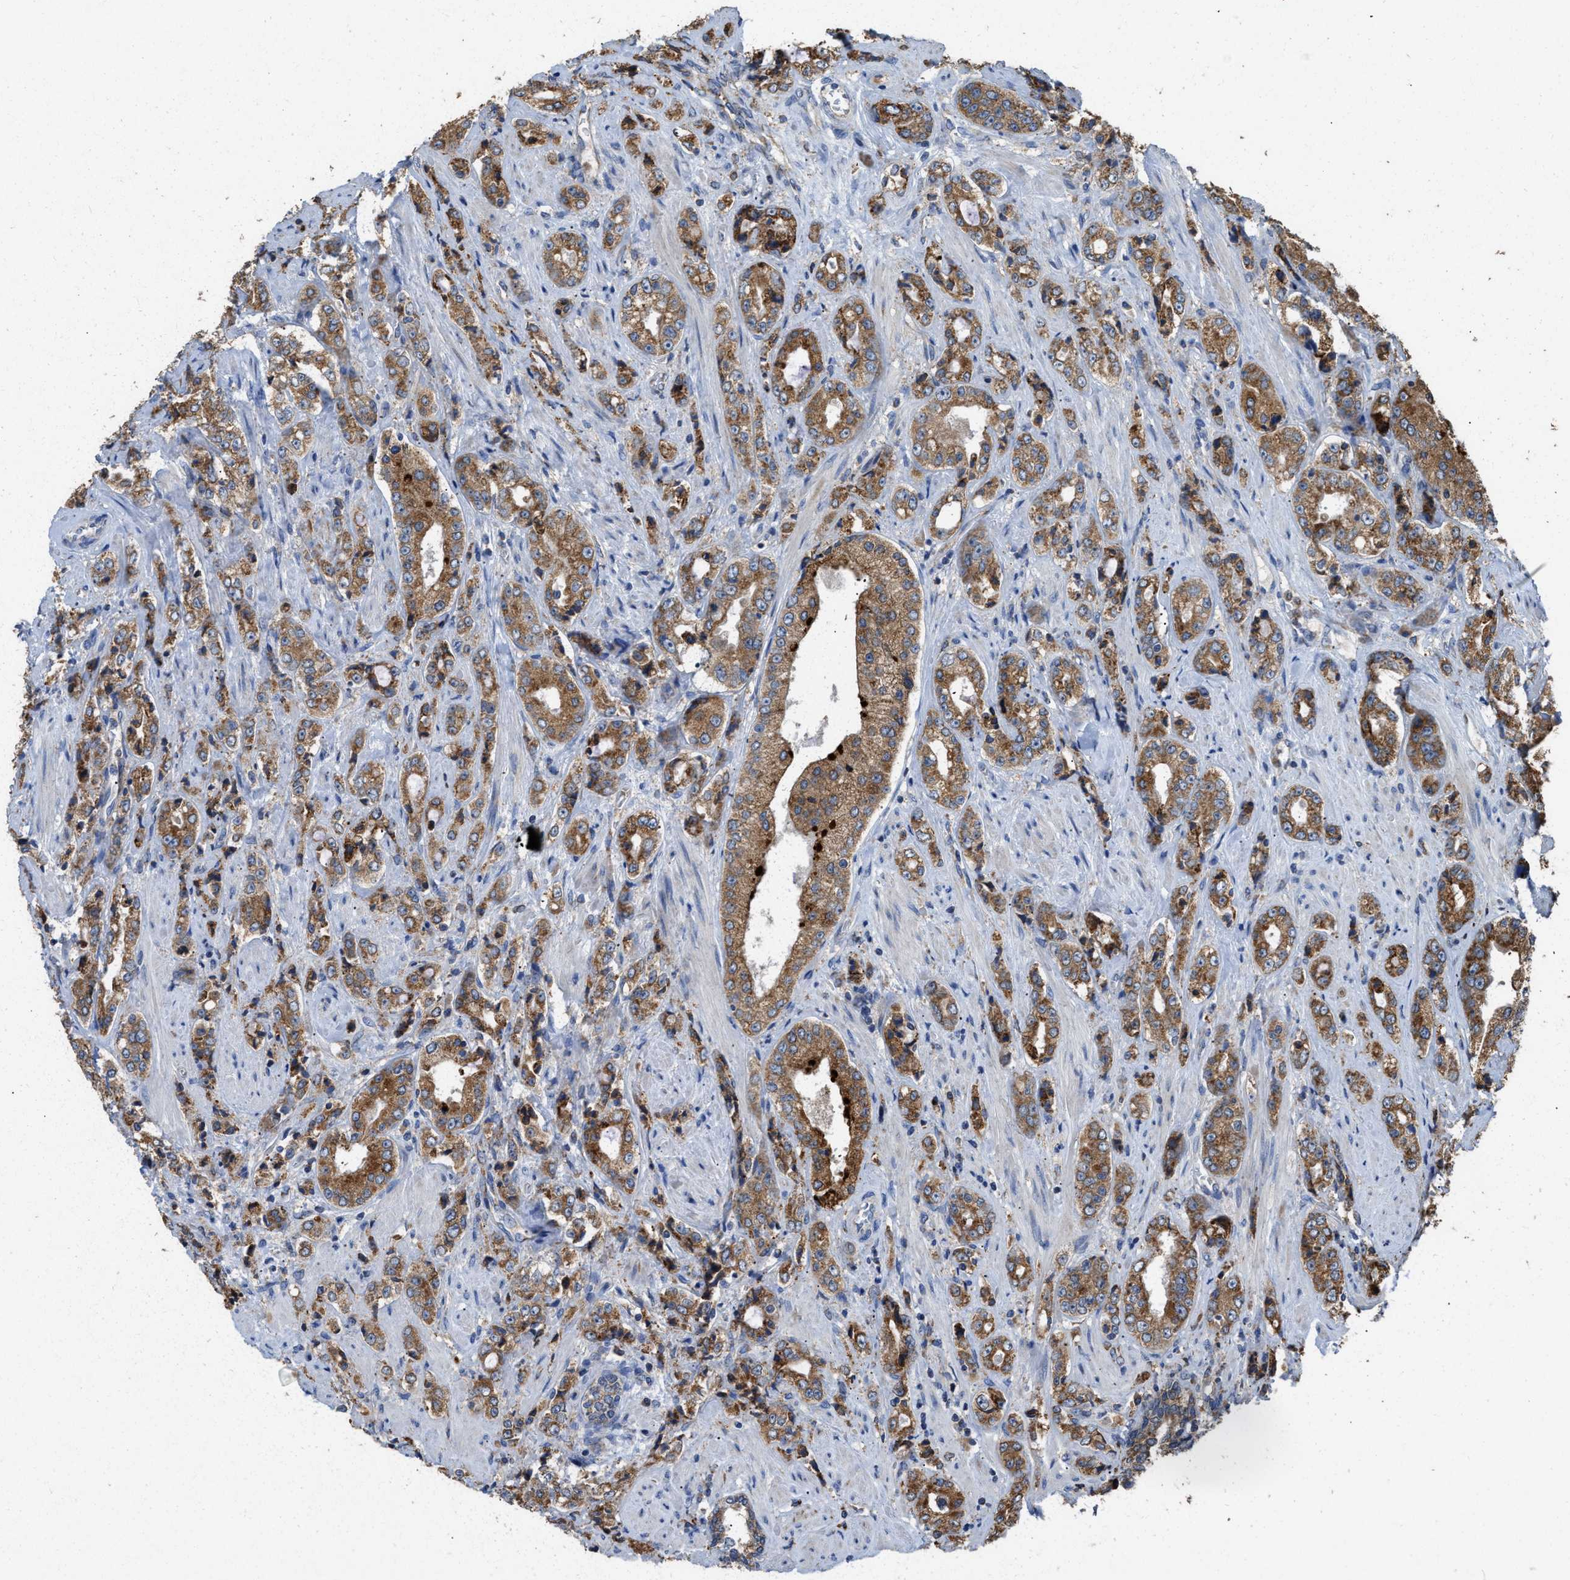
{"staining": {"intensity": "moderate", "quantity": ">75%", "location": "cytoplasmic/membranous"}, "tissue": "prostate cancer", "cell_type": "Tumor cells", "image_type": "cancer", "snomed": [{"axis": "morphology", "description": "Adenocarcinoma, High grade"}, {"axis": "topography", "description": "Prostate"}], "caption": "About >75% of tumor cells in prostate cancer (adenocarcinoma (high-grade)) reveal moderate cytoplasmic/membranous protein staining as visualized by brown immunohistochemical staining.", "gene": "AK2", "patient": {"sex": "male", "age": 61}}